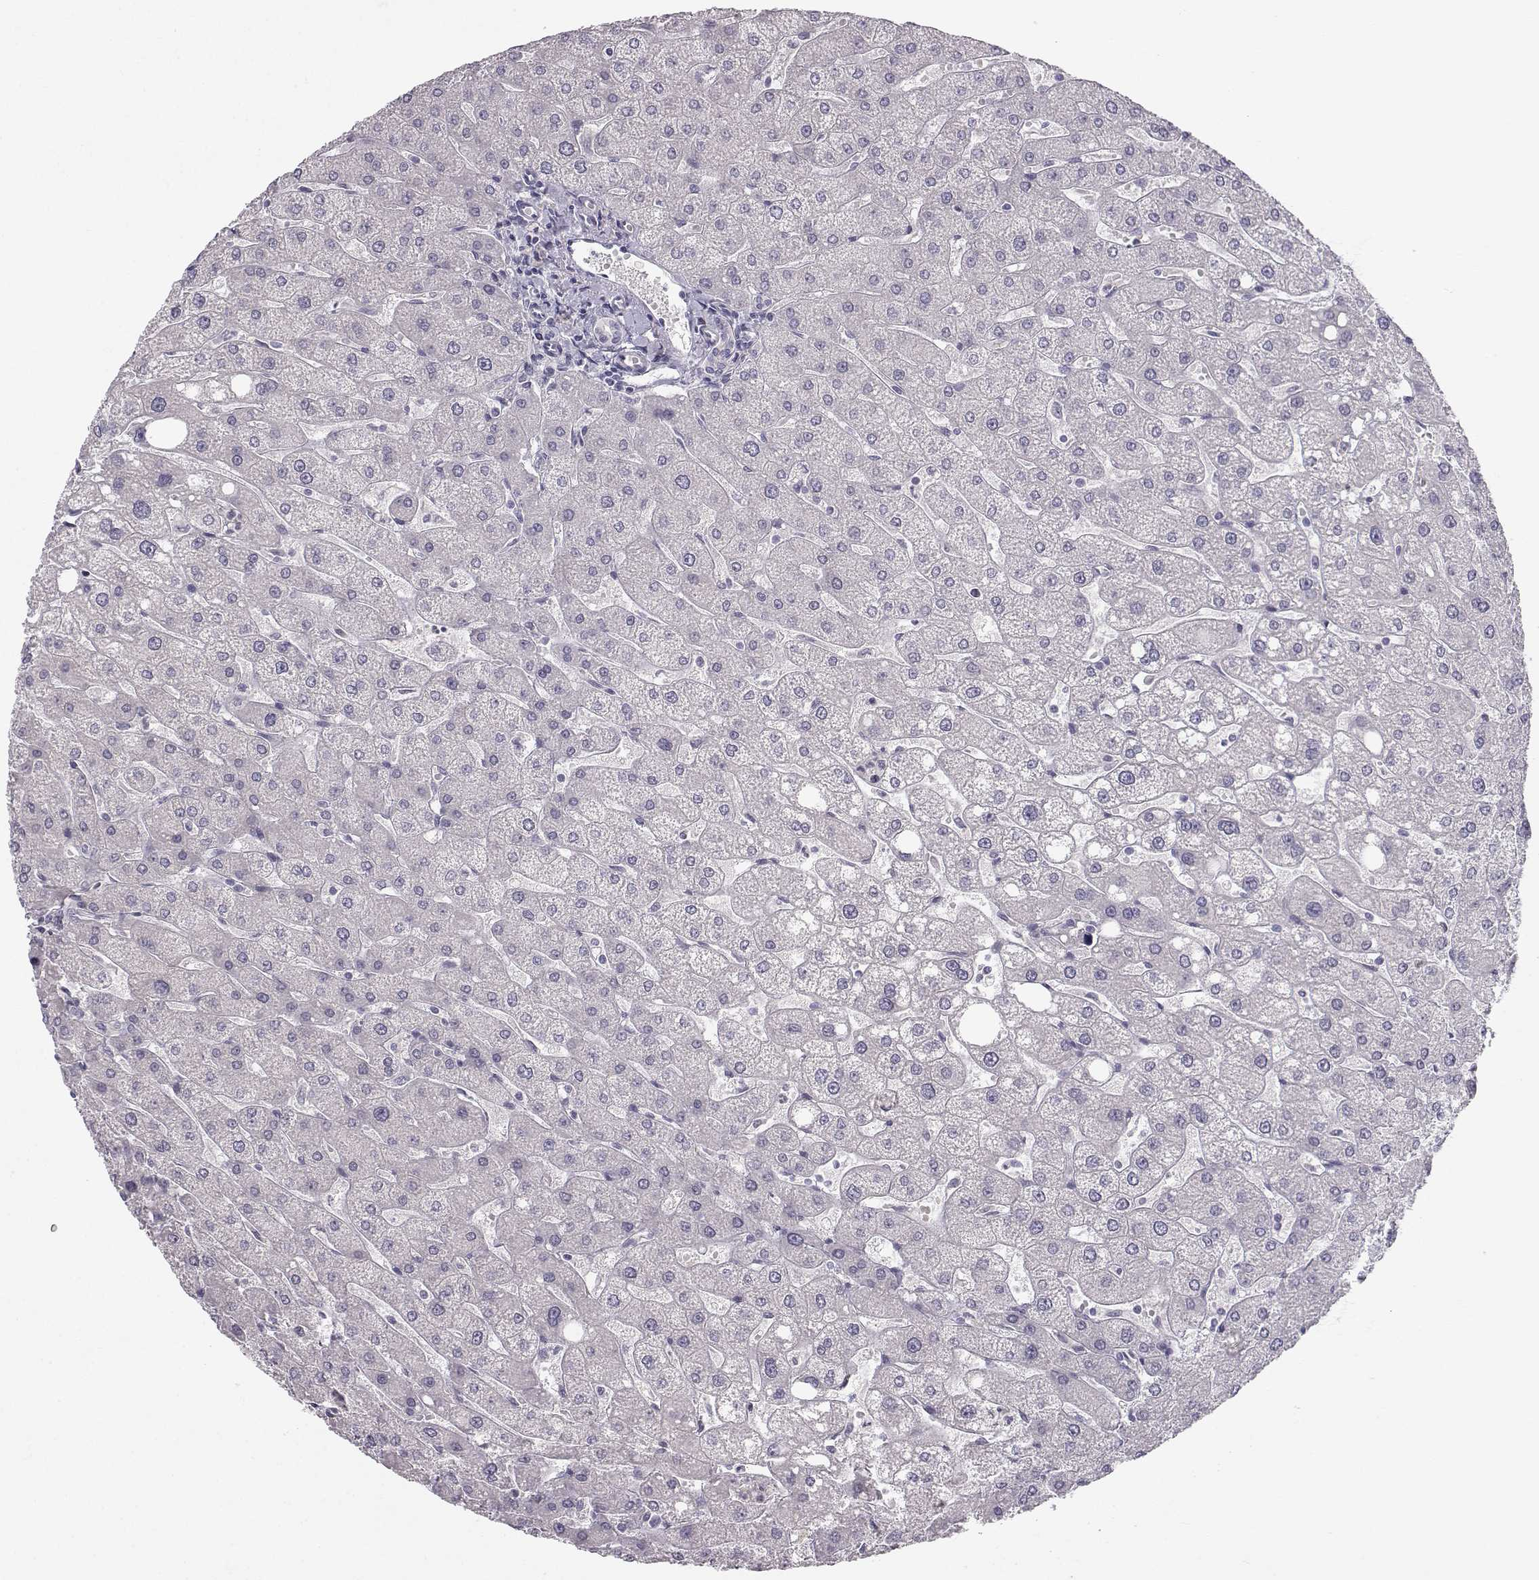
{"staining": {"intensity": "negative", "quantity": "none", "location": "none"}, "tissue": "liver", "cell_type": "Cholangiocytes", "image_type": "normal", "snomed": [{"axis": "morphology", "description": "Normal tissue, NOS"}, {"axis": "topography", "description": "Liver"}], "caption": "High magnification brightfield microscopy of unremarkable liver stained with DAB (brown) and counterstained with hematoxylin (blue): cholangiocytes show no significant expression.", "gene": "ZNF185", "patient": {"sex": "male", "age": 67}}